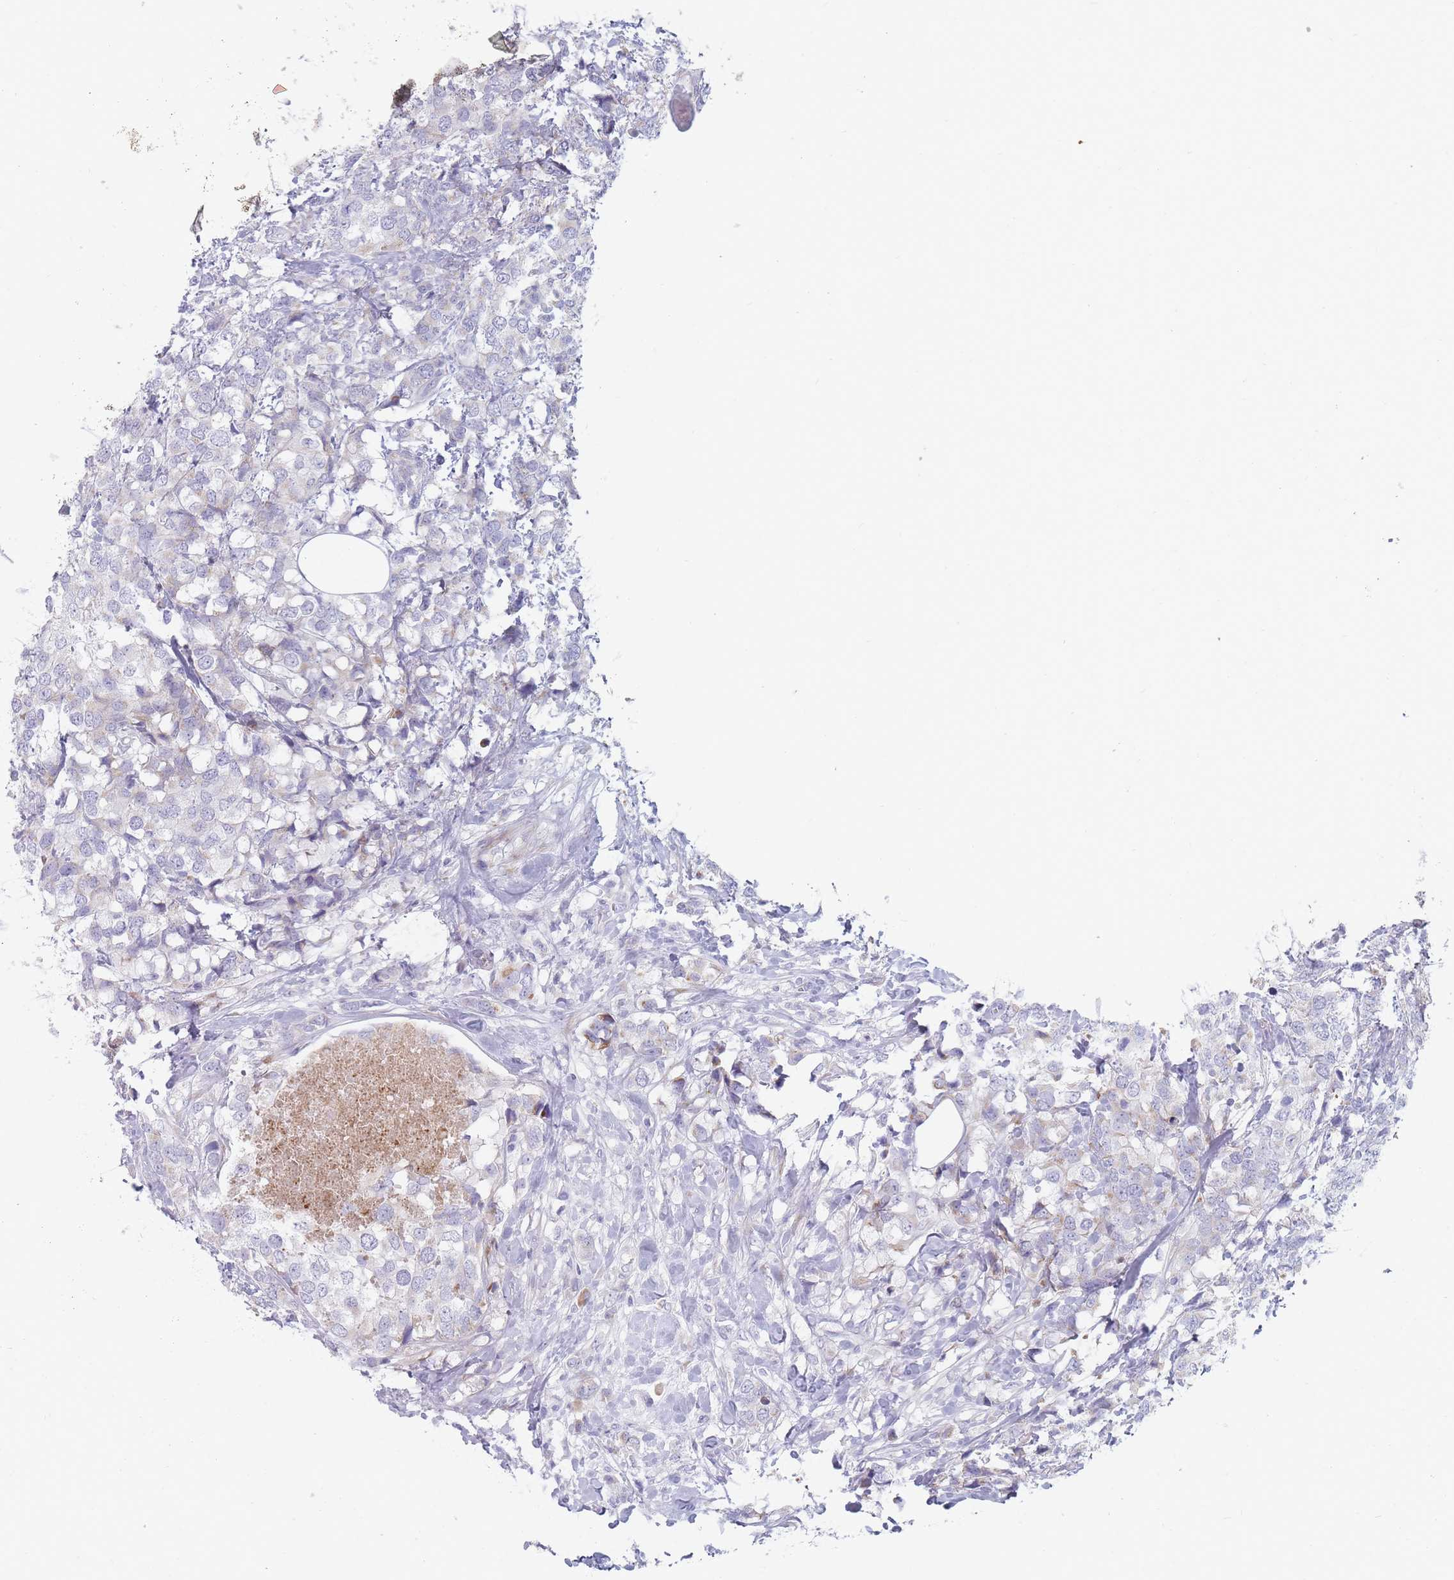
{"staining": {"intensity": "negative", "quantity": "none", "location": "none"}, "tissue": "breast cancer", "cell_type": "Tumor cells", "image_type": "cancer", "snomed": [{"axis": "morphology", "description": "Lobular carcinoma"}, {"axis": "topography", "description": "Breast"}], "caption": "The immunohistochemistry (IHC) histopathology image has no significant expression in tumor cells of lobular carcinoma (breast) tissue.", "gene": "SPATS1", "patient": {"sex": "female", "age": 59}}